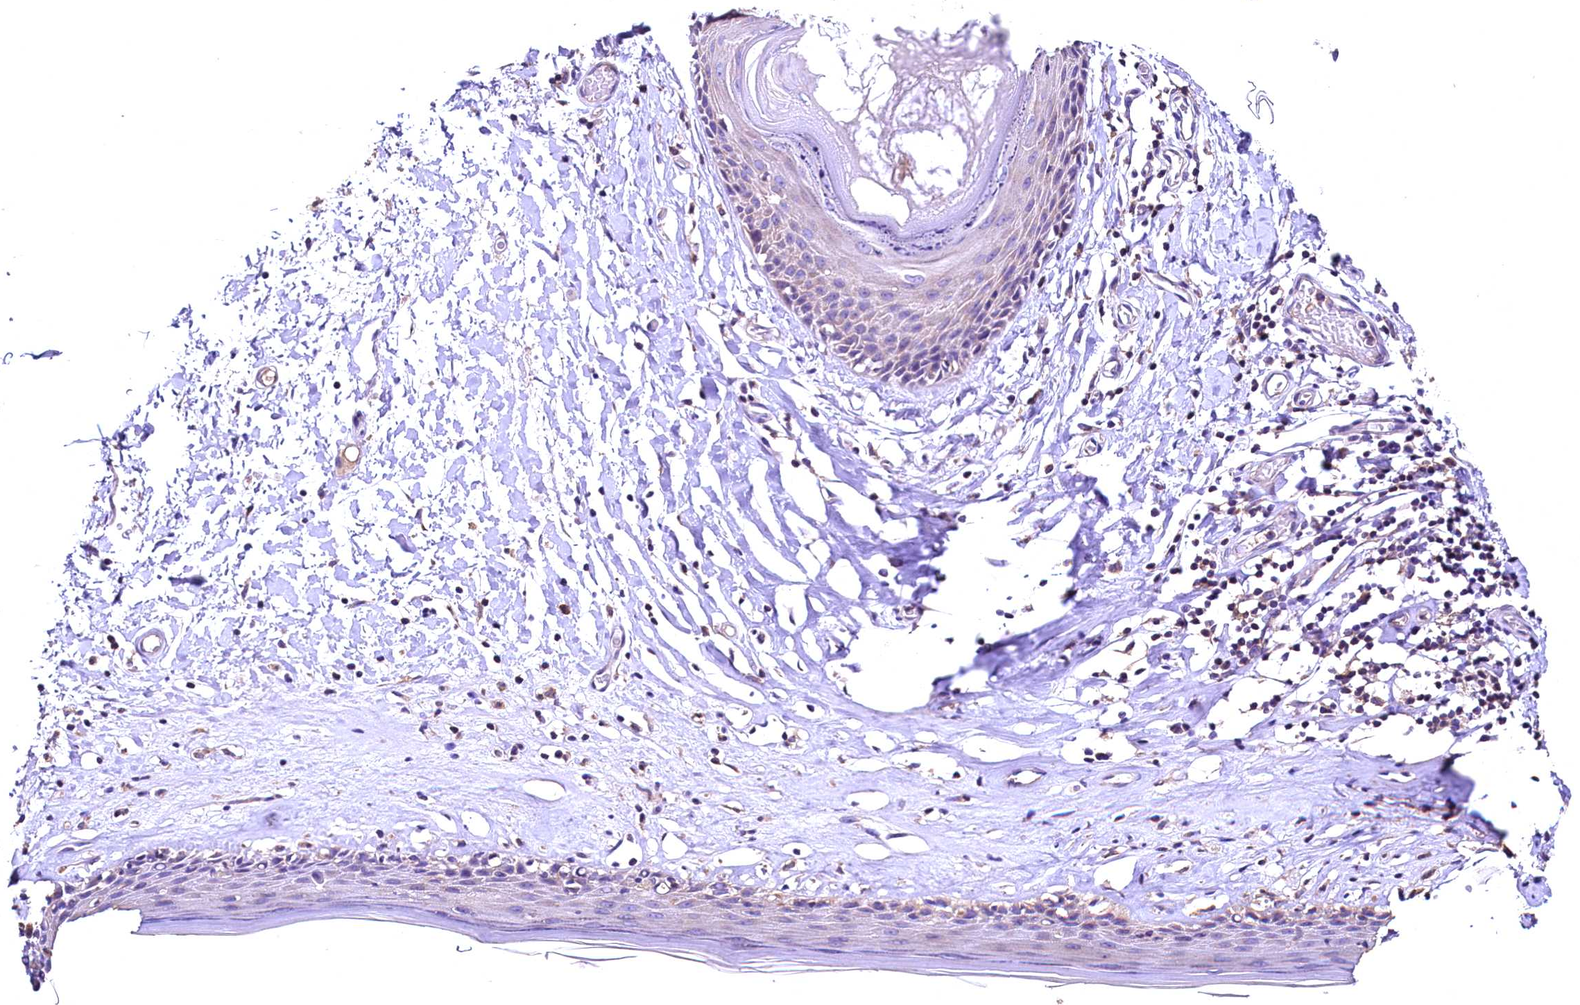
{"staining": {"intensity": "weak", "quantity": "<25%", "location": "cytoplasmic/membranous"}, "tissue": "skin", "cell_type": "Epidermal cells", "image_type": "normal", "snomed": [{"axis": "morphology", "description": "Normal tissue, NOS"}, {"axis": "topography", "description": "Adipose tissue"}, {"axis": "topography", "description": "Vascular tissue"}, {"axis": "topography", "description": "Vulva"}, {"axis": "topography", "description": "Peripheral nerve tissue"}], "caption": "An immunohistochemistry (IHC) image of unremarkable skin is shown. There is no staining in epidermal cells of skin. The staining was performed using DAB to visualize the protein expression in brown, while the nuclei were stained in blue with hematoxylin (Magnification: 20x).", "gene": "ENKD1", "patient": {"sex": "female", "age": 86}}